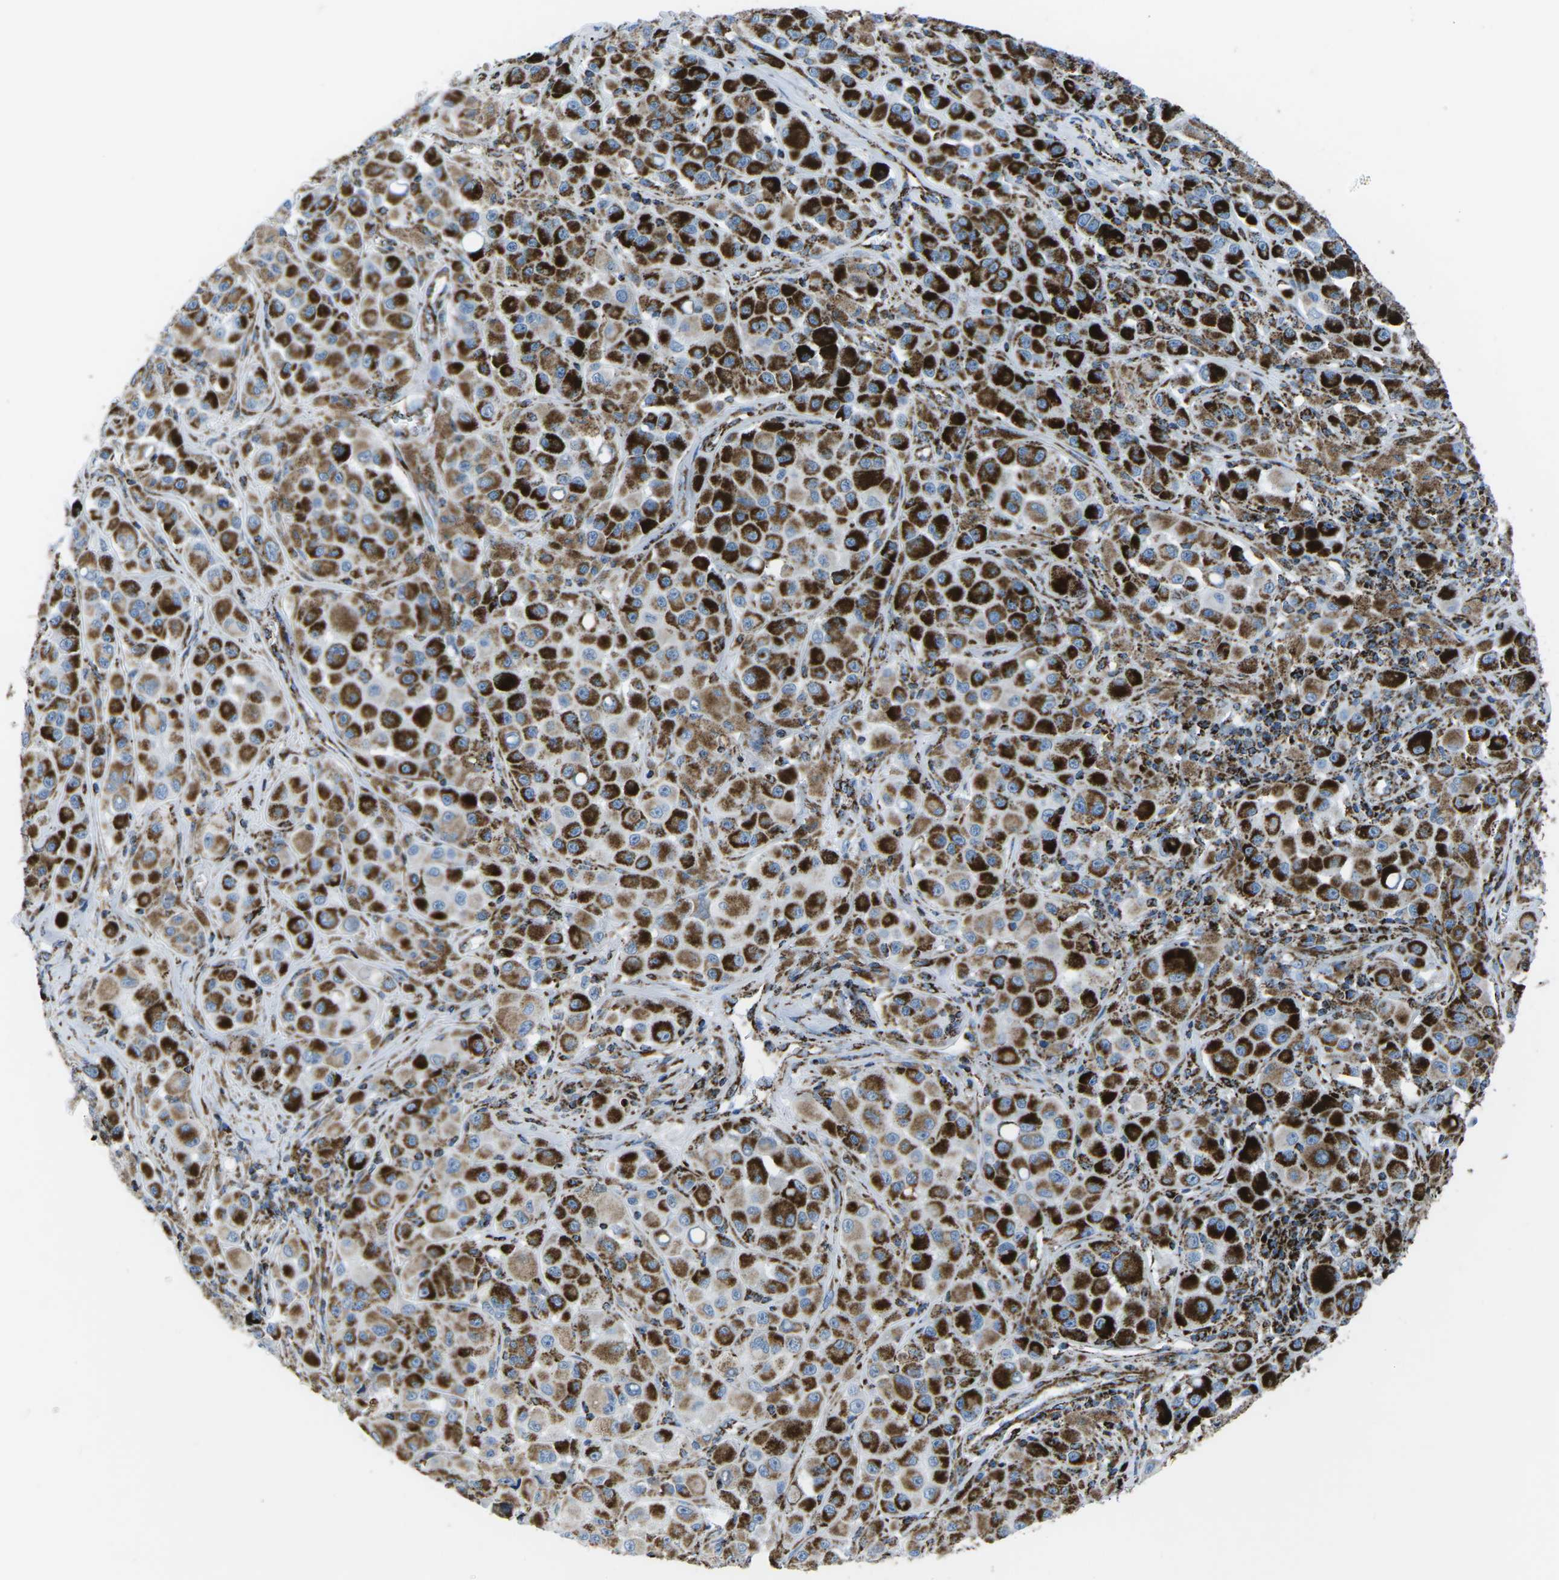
{"staining": {"intensity": "strong", "quantity": ">75%", "location": "cytoplasmic/membranous"}, "tissue": "melanoma", "cell_type": "Tumor cells", "image_type": "cancer", "snomed": [{"axis": "morphology", "description": "Malignant melanoma, NOS"}, {"axis": "topography", "description": "Skin"}], "caption": "High-power microscopy captured an IHC histopathology image of malignant melanoma, revealing strong cytoplasmic/membranous expression in about >75% of tumor cells. (IHC, brightfield microscopy, high magnification).", "gene": "MT-CO2", "patient": {"sex": "male", "age": 84}}